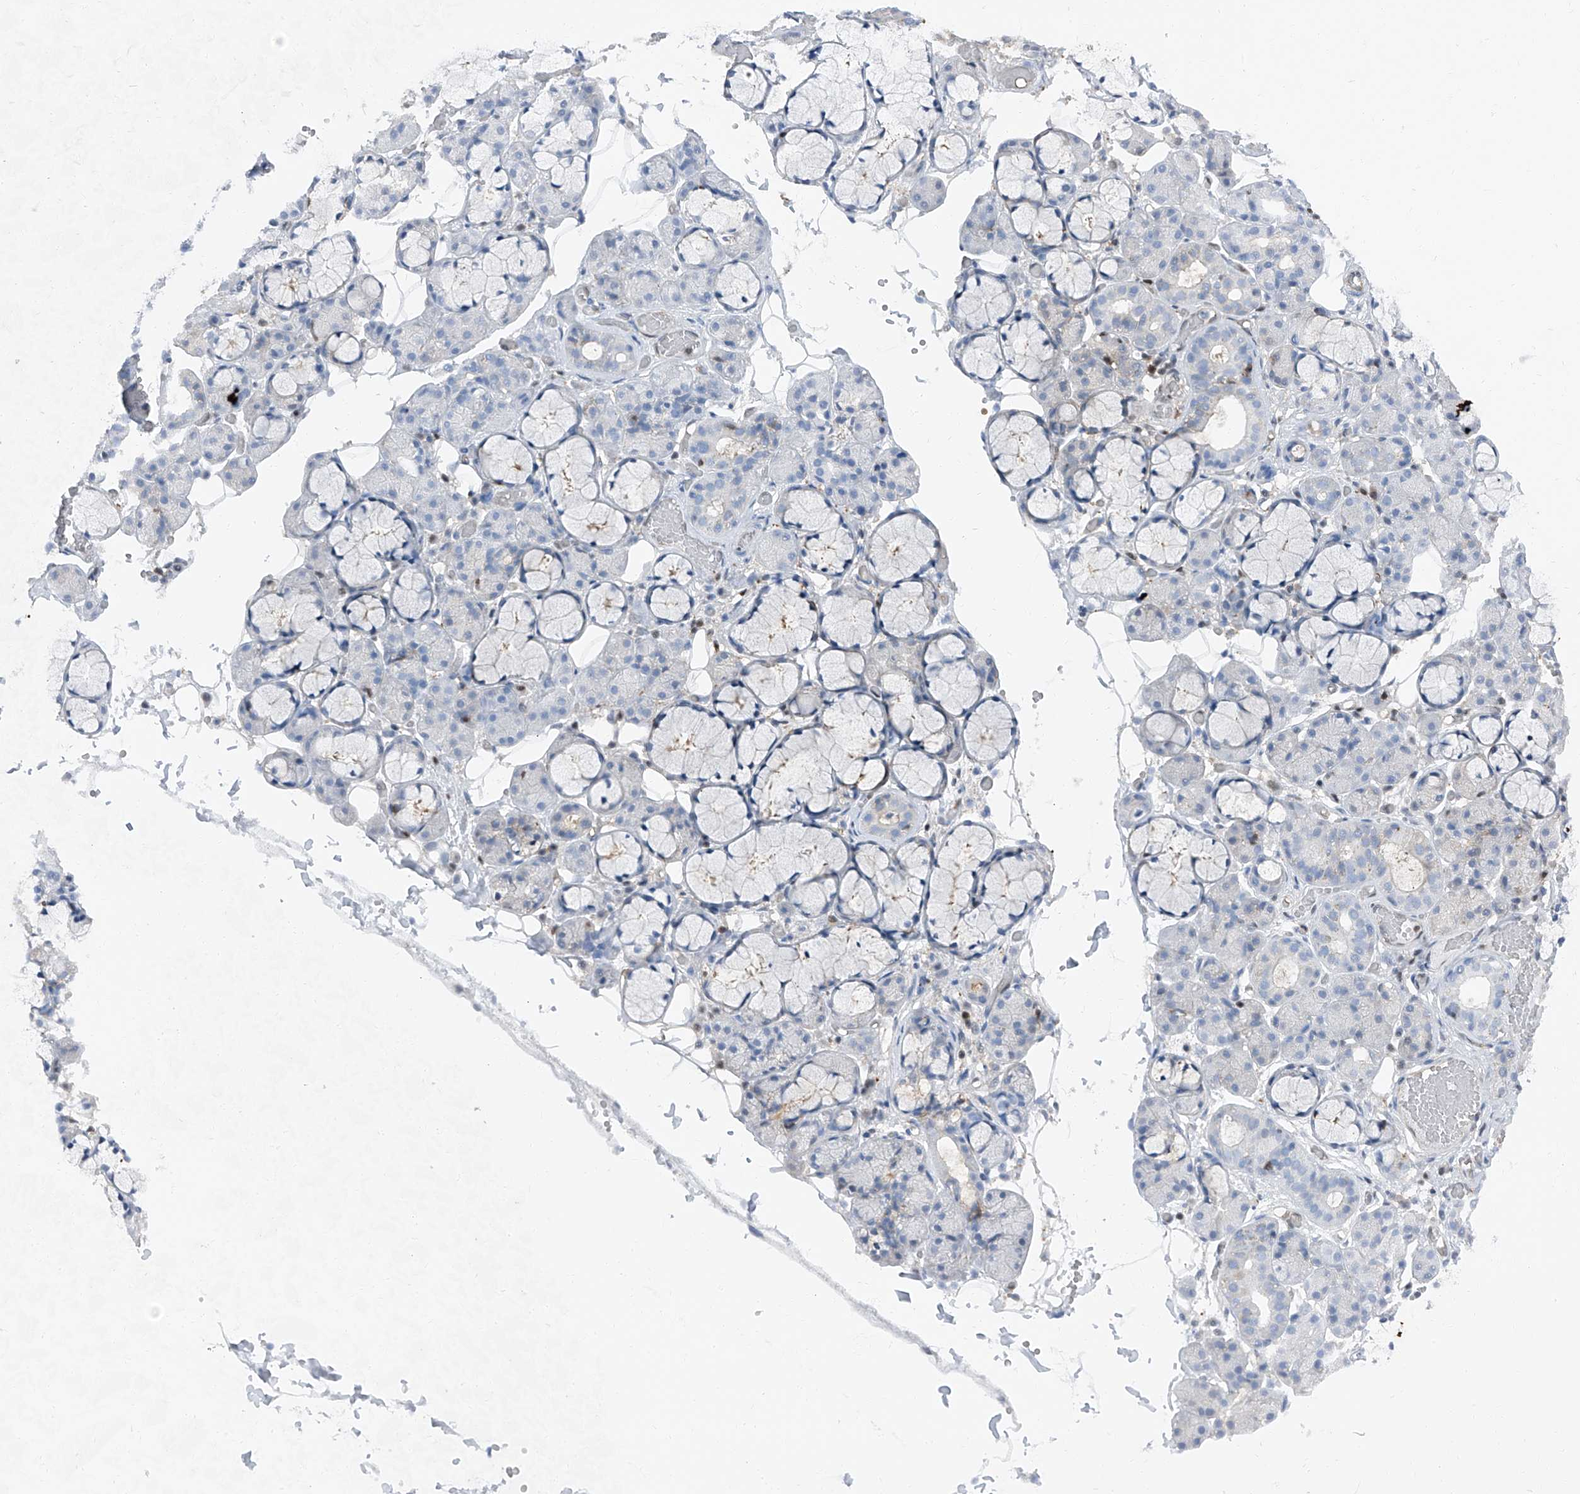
{"staining": {"intensity": "negative", "quantity": "none", "location": "none"}, "tissue": "salivary gland", "cell_type": "Glandular cells", "image_type": "normal", "snomed": [{"axis": "morphology", "description": "Normal tissue, NOS"}, {"axis": "topography", "description": "Salivary gland"}], "caption": "A high-resolution histopathology image shows immunohistochemistry staining of benign salivary gland, which shows no significant expression in glandular cells.", "gene": "PSMB10", "patient": {"sex": "male", "age": 63}}